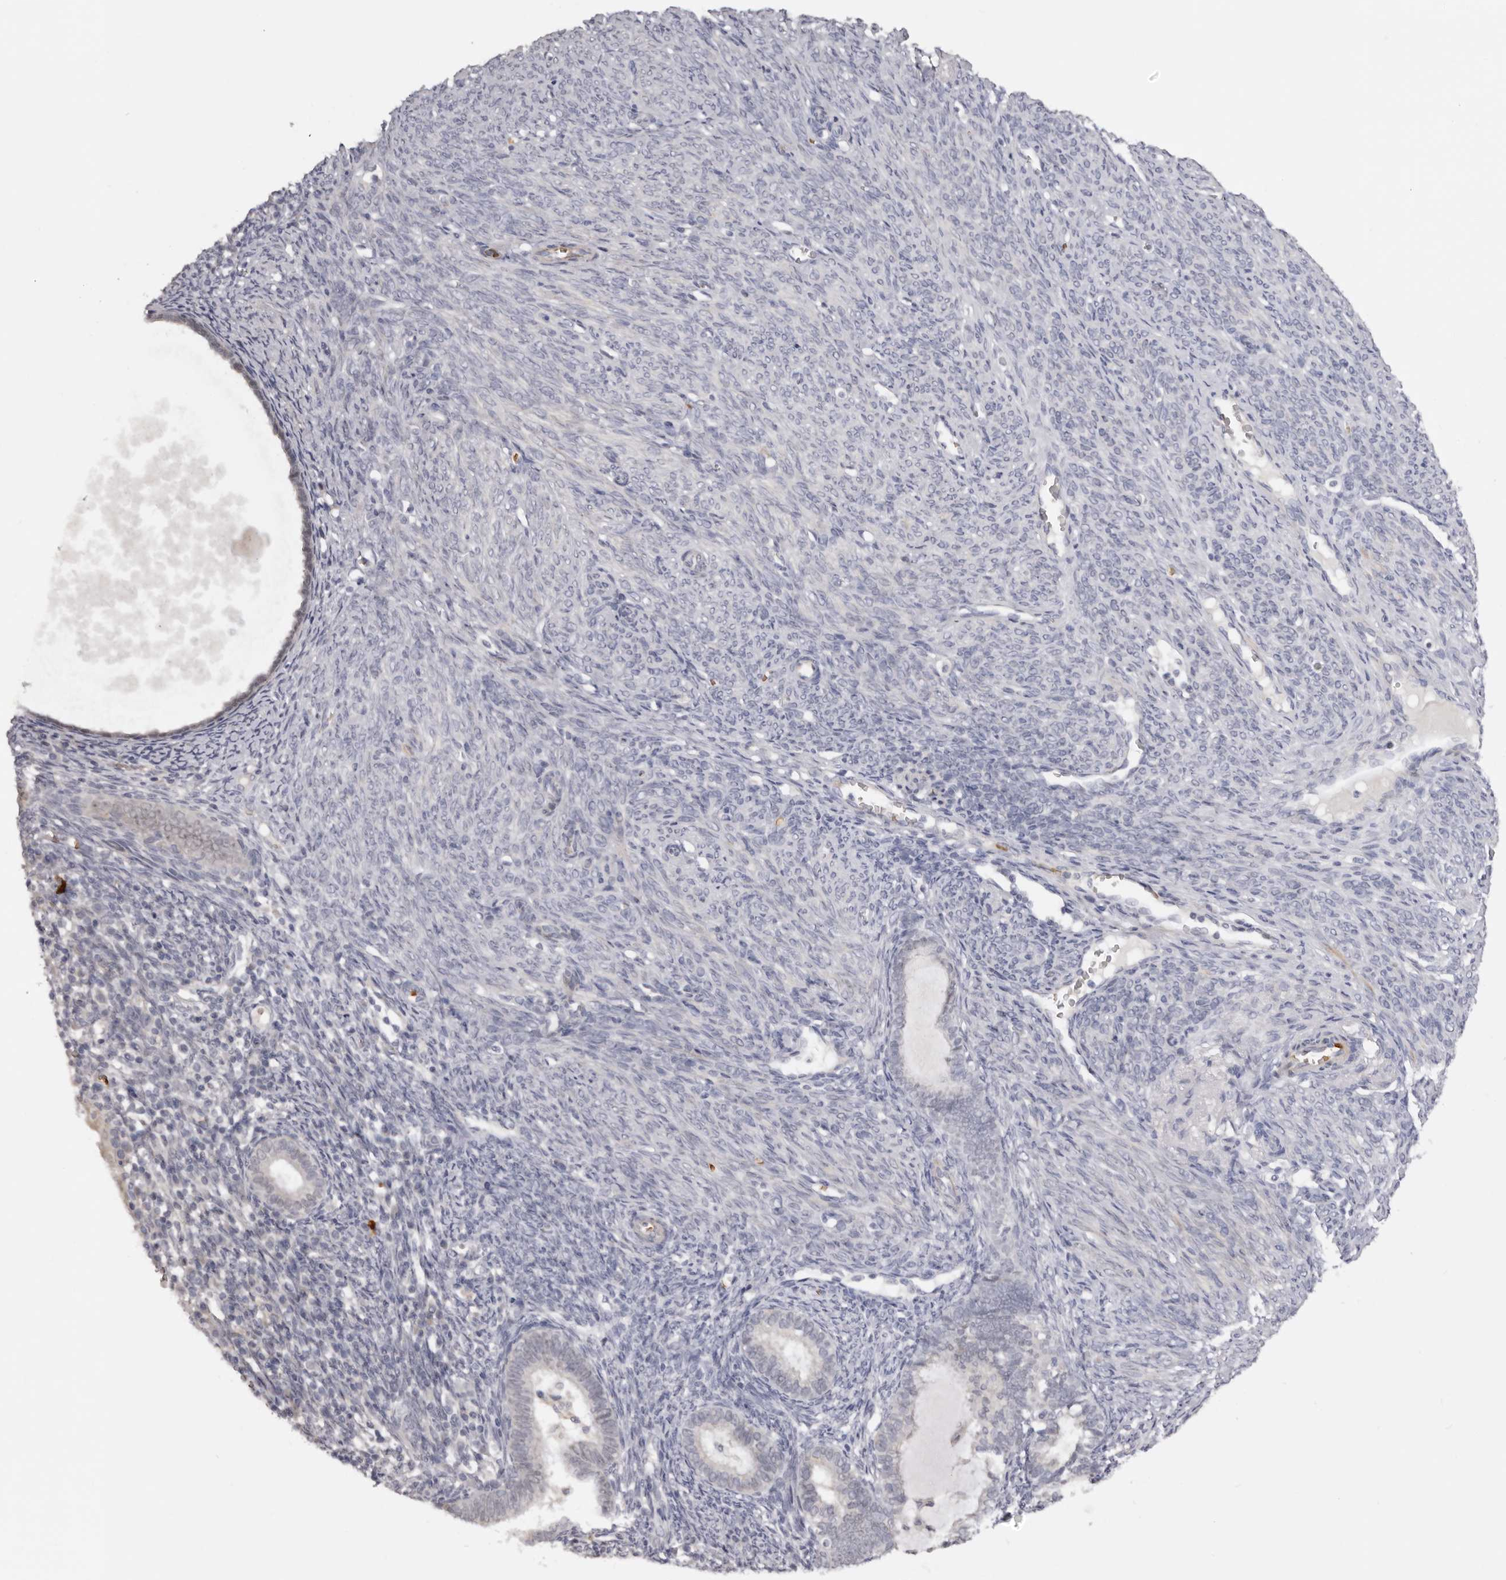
{"staining": {"intensity": "weak", "quantity": "<25%", "location": "cytoplasmic/membranous"}, "tissue": "endometrial cancer", "cell_type": "Tumor cells", "image_type": "cancer", "snomed": [{"axis": "morphology", "description": "Adenocarcinoma, NOS"}, {"axis": "topography", "description": "Uterus"}], "caption": "The immunohistochemistry (IHC) image has no significant staining in tumor cells of endometrial cancer tissue.", "gene": "TNR", "patient": {"sex": "female", "age": 77}}